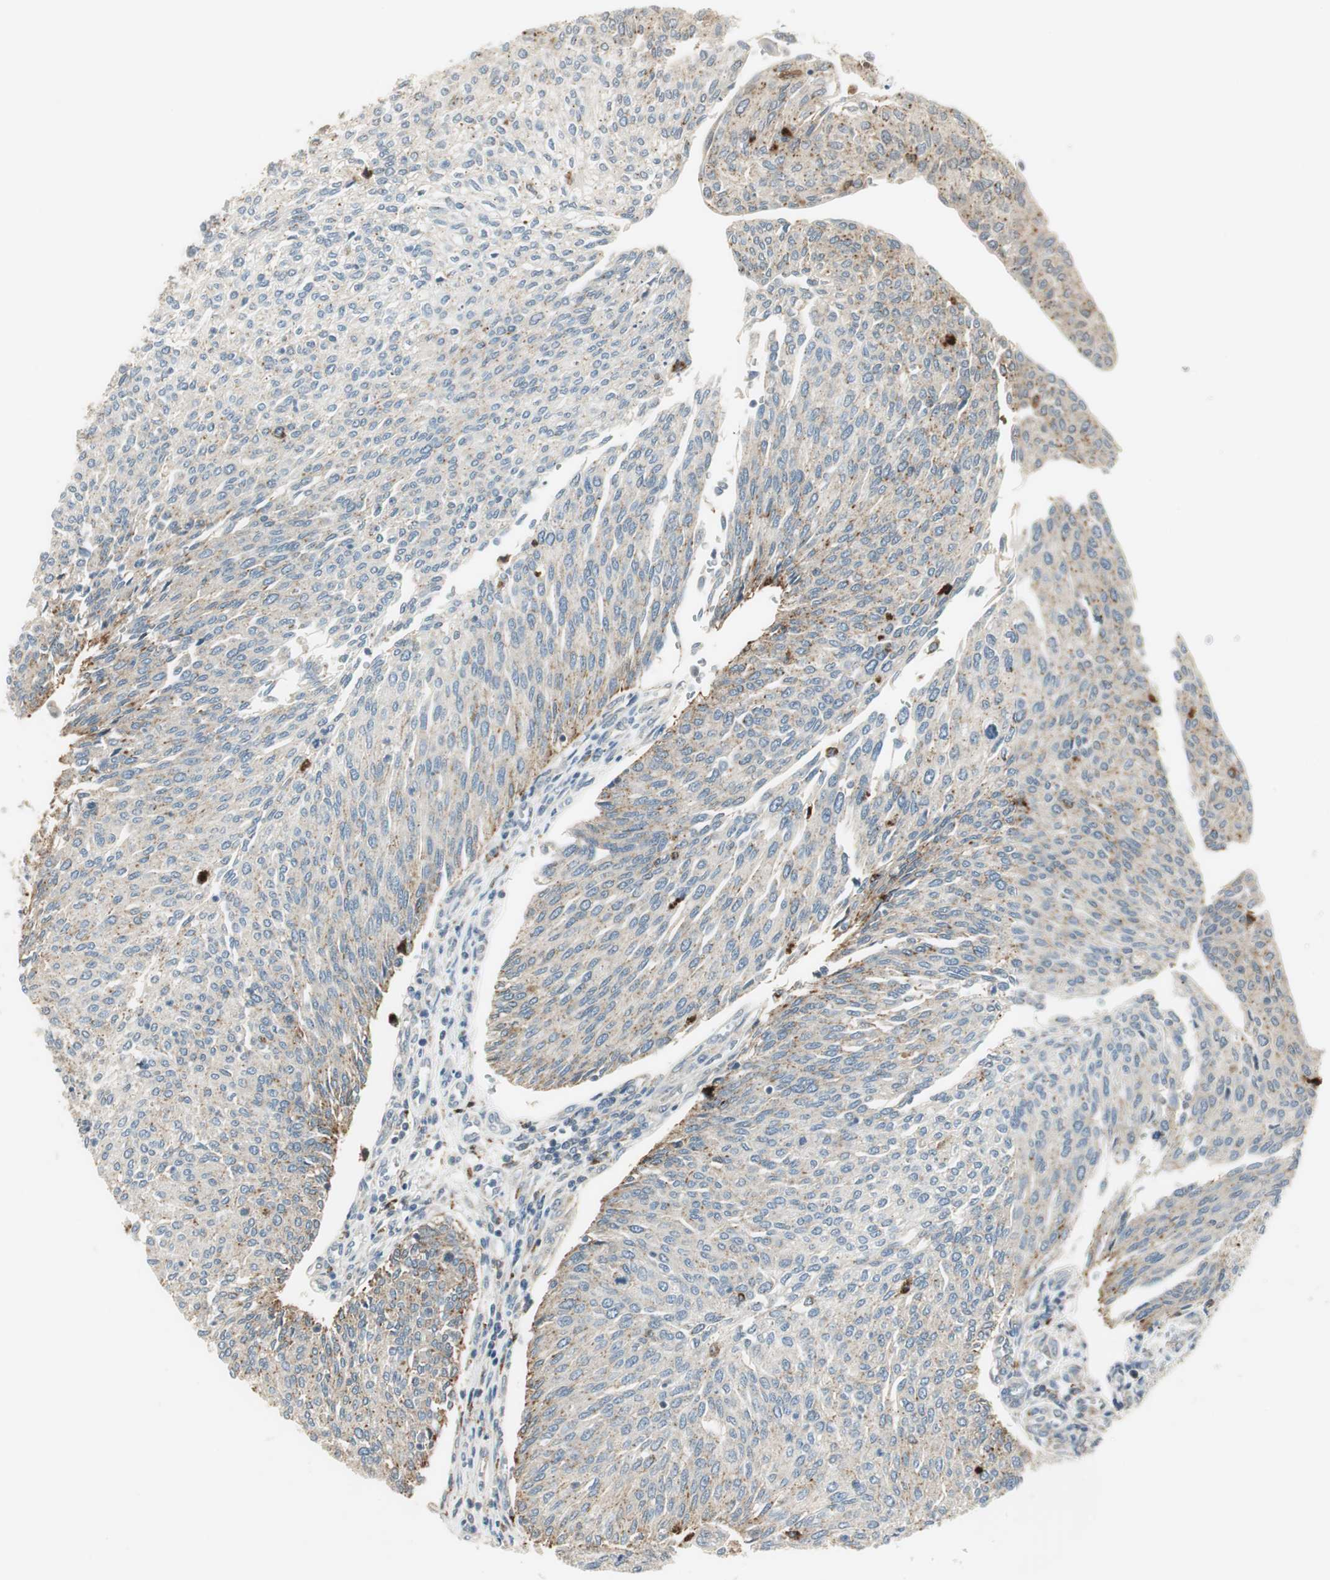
{"staining": {"intensity": "weak", "quantity": "25%-75%", "location": "cytoplasmic/membranous"}, "tissue": "urothelial cancer", "cell_type": "Tumor cells", "image_type": "cancer", "snomed": [{"axis": "morphology", "description": "Urothelial carcinoma, Low grade"}, {"axis": "topography", "description": "Urinary bladder"}], "caption": "A brown stain labels weak cytoplasmic/membranous expression of a protein in low-grade urothelial carcinoma tumor cells.", "gene": "NCK1", "patient": {"sex": "female", "age": 79}}